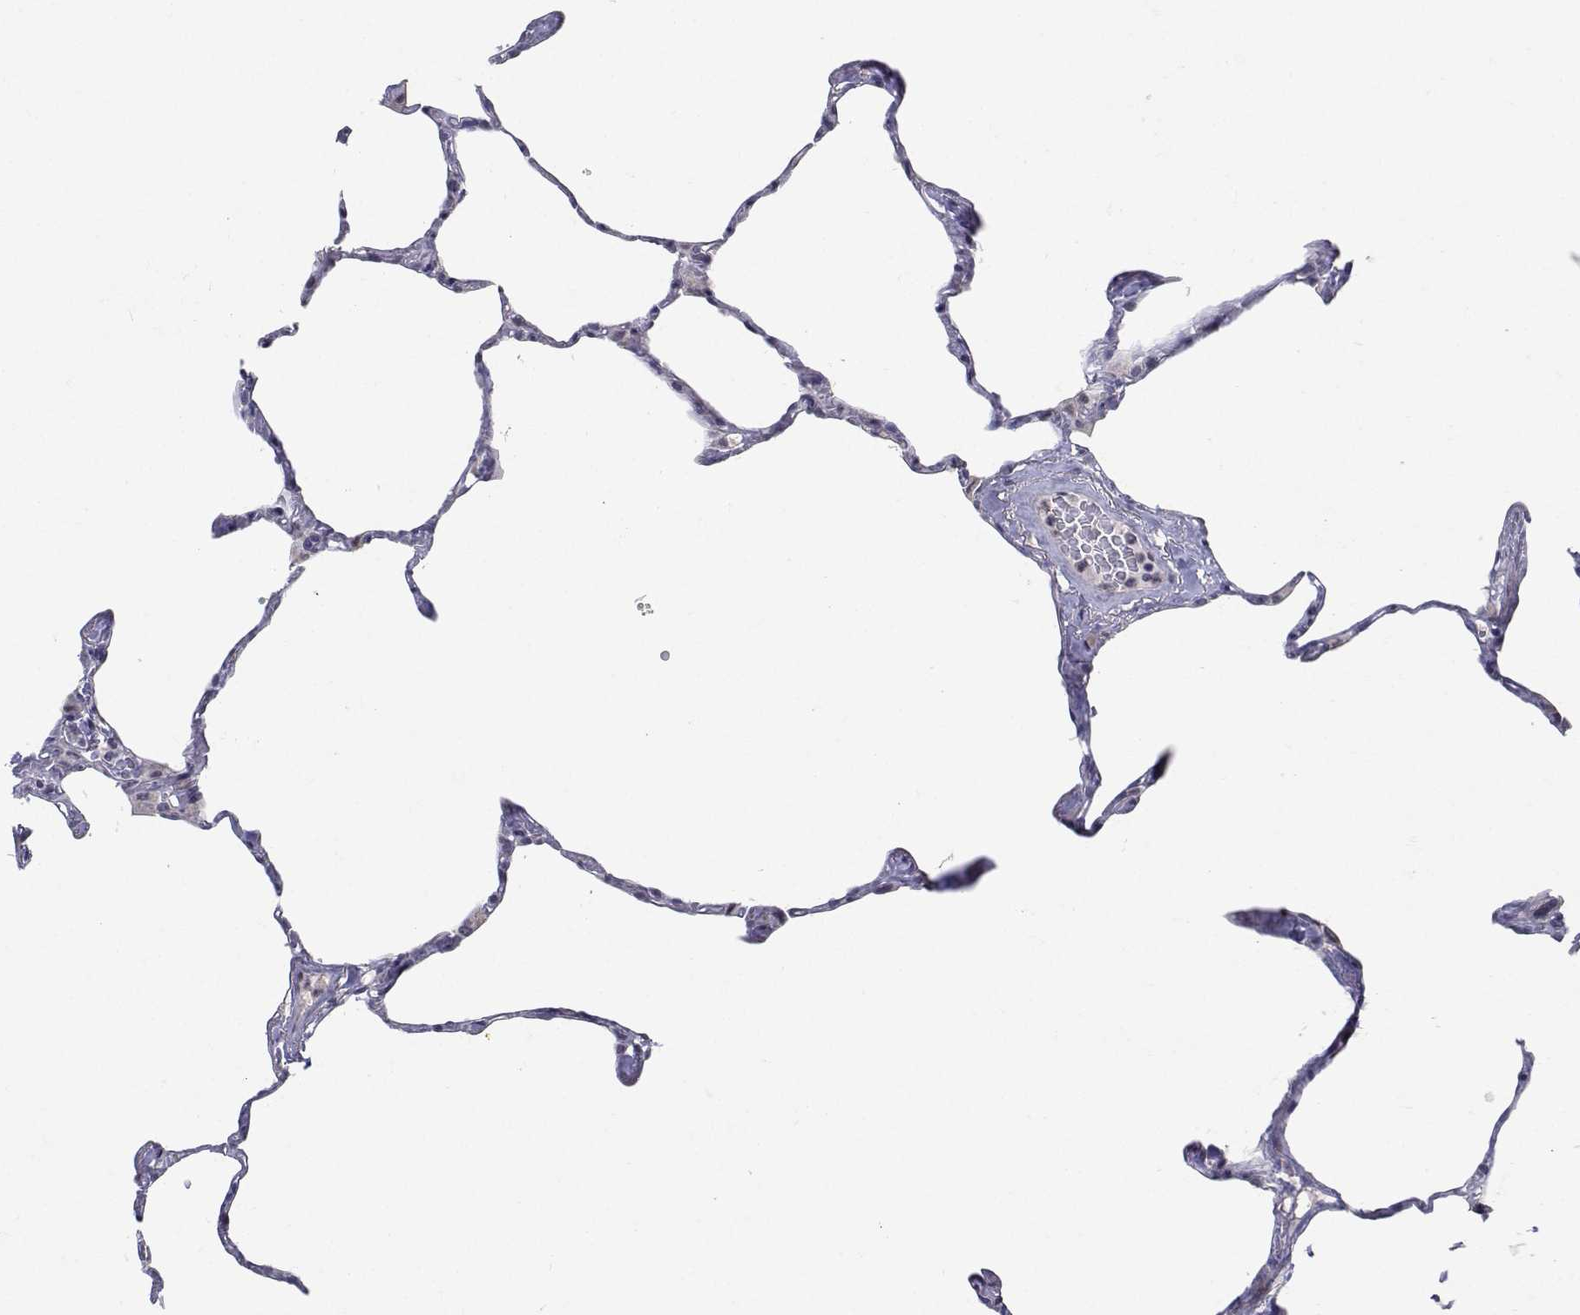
{"staining": {"intensity": "negative", "quantity": "none", "location": "none"}, "tissue": "lung", "cell_type": "Alveolar cells", "image_type": "normal", "snomed": [{"axis": "morphology", "description": "Normal tissue, NOS"}, {"axis": "topography", "description": "Lung"}], "caption": "Immunohistochemistry histopathology image of benign lung: human lung stained with DAB exhibits no significant protein positivity in alveolar cells.", "gene": "RBPJL", "patient": {"sex": "male", "age": 65}}